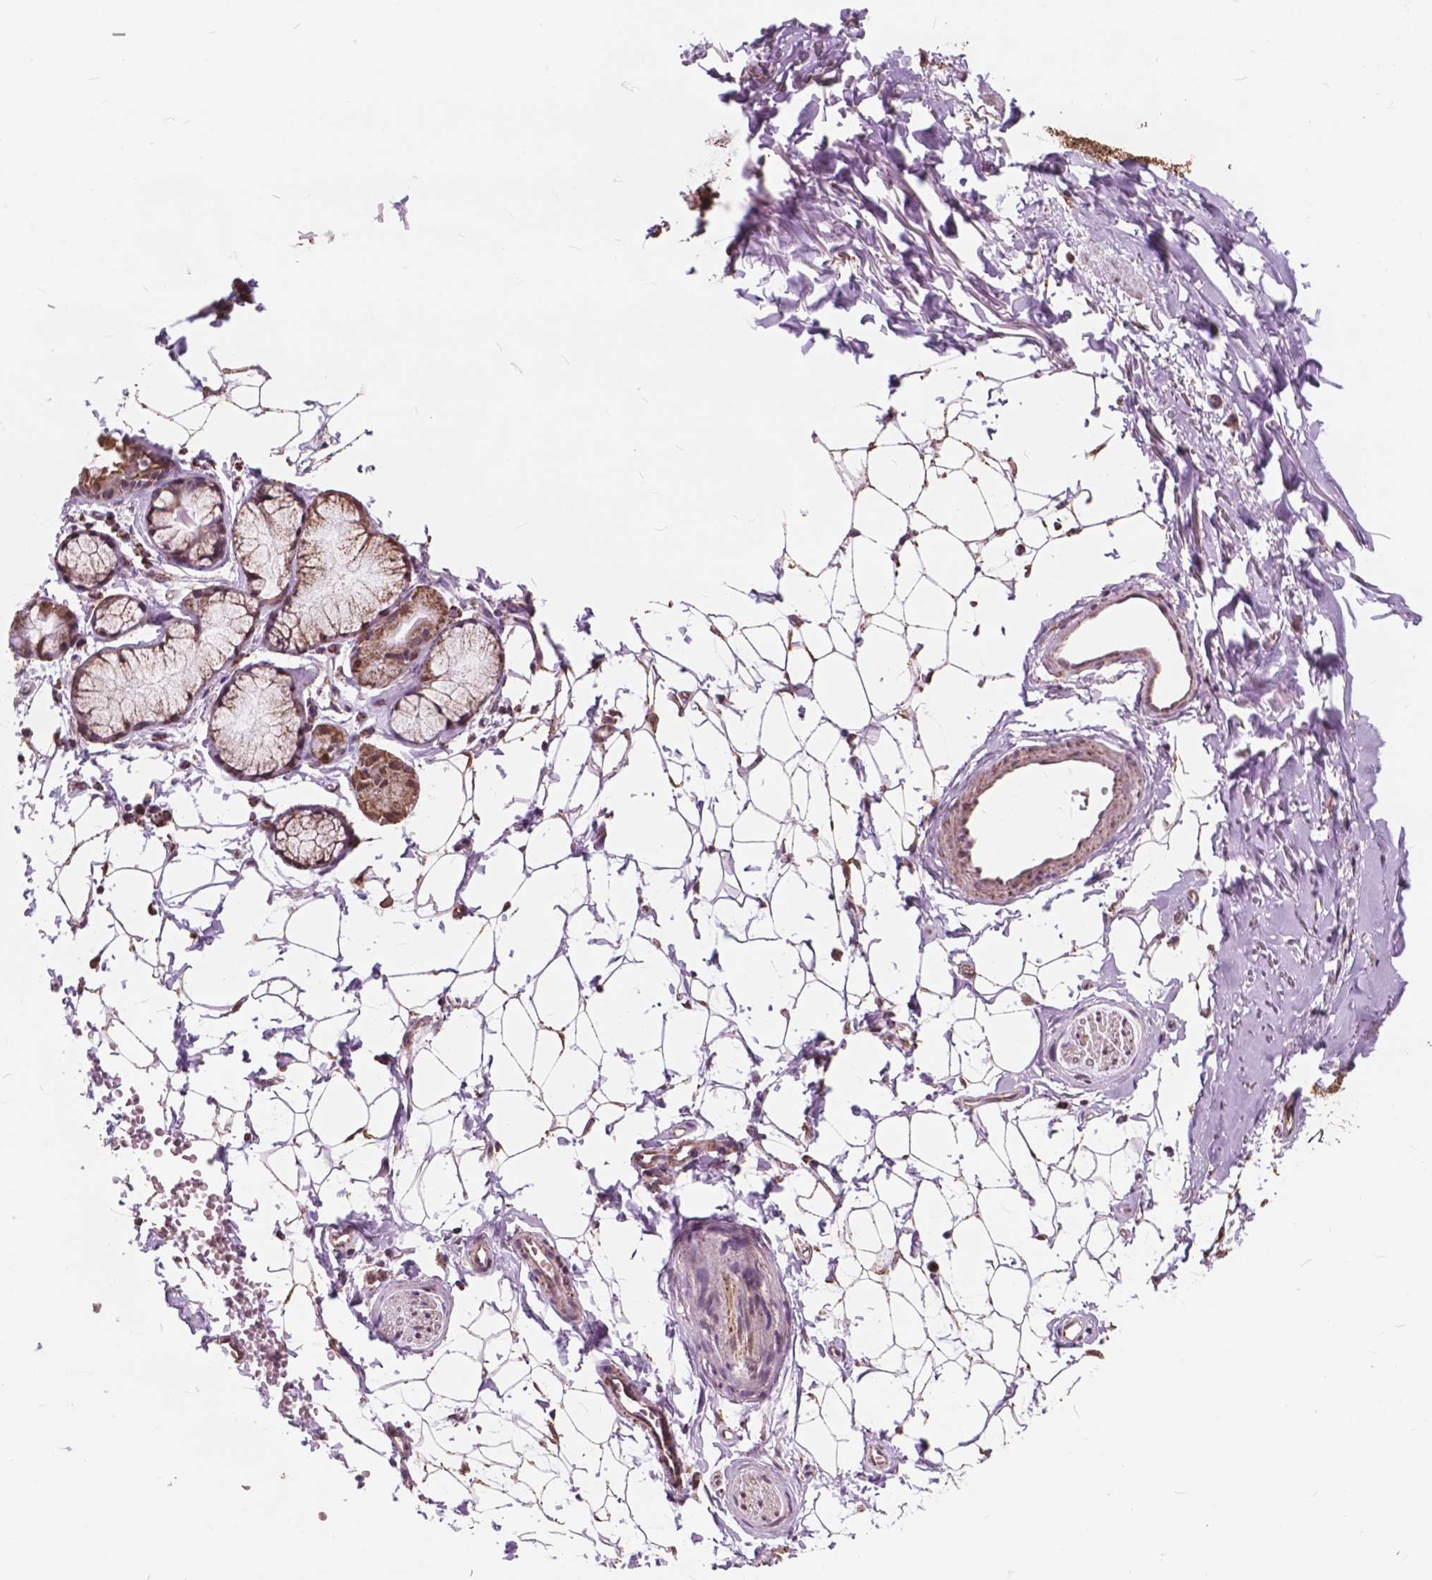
{"staining": {"intensity": "weak", "quantity": "25%-75%", "location": "cytoplasmic/membranous"}, "tissue": "adipose tissue", "cell_type": "Adipocytes", "image_type": "normal", "snomed": [{"axis": "morphology", "description": "Normal tissue, NOS"}, {"axis": "topography", "description": "Cartilage tissue"}, {"axis": "topography", "description": "Bronchus"}], "caption": "A micrograph of human adipose tissue stained for a protein reveals weak cytoplasmic/membranous brown staining in adipocytes. (Stains: DAB in brown, nuclei in blue, Microscopy: brightfield microscopy at high magnification).", "gene": "SCOC", "patient": {"sex": "female", "age": 79}}